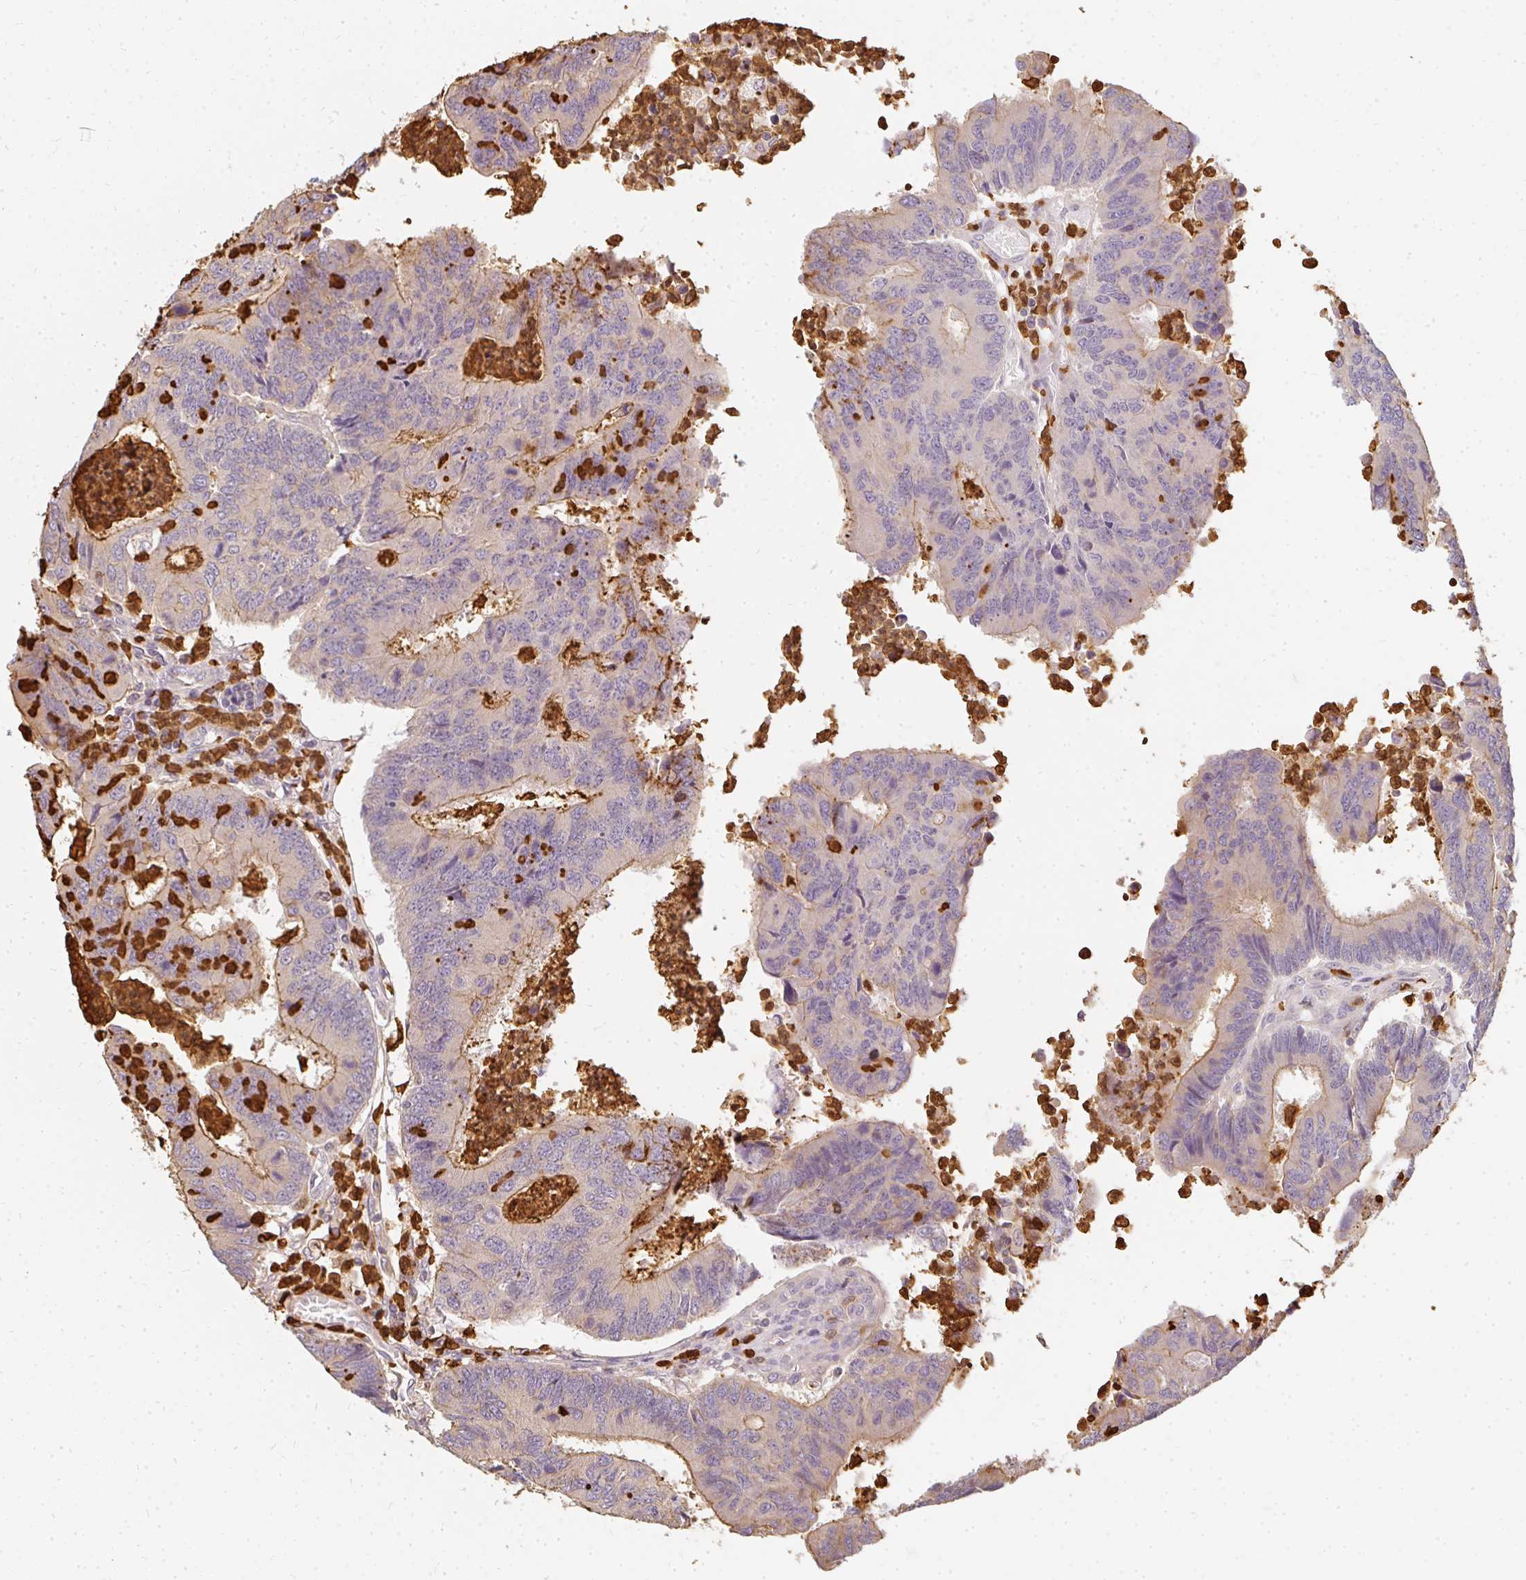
{"staining": {"intensity": "moderate", "quantity": "<25%", "location": "cytoplasmic/membranous"}, "tissue": "colorectal cancer", "cell_type": "Tumor cells", "image_type": "cancer", "snomed": [{"axis": "morphology", "description": "Adenocarcinoma, NOS"}, {"axis": "topography", "description": "Colon"}], "caption": "The image exhibits immunohistochemical staining of adenocarcinoma (colorectal). There is moderate cytoplasmic/membranous staining is appreciated in about <25% of tumor cells. (Stains: DAB in brown, nuclei in blue, Microscopy: brightfield microscopy at high magnification).", "gene": "CNTRL", "patient": {"sex": "female", "age": 67}}